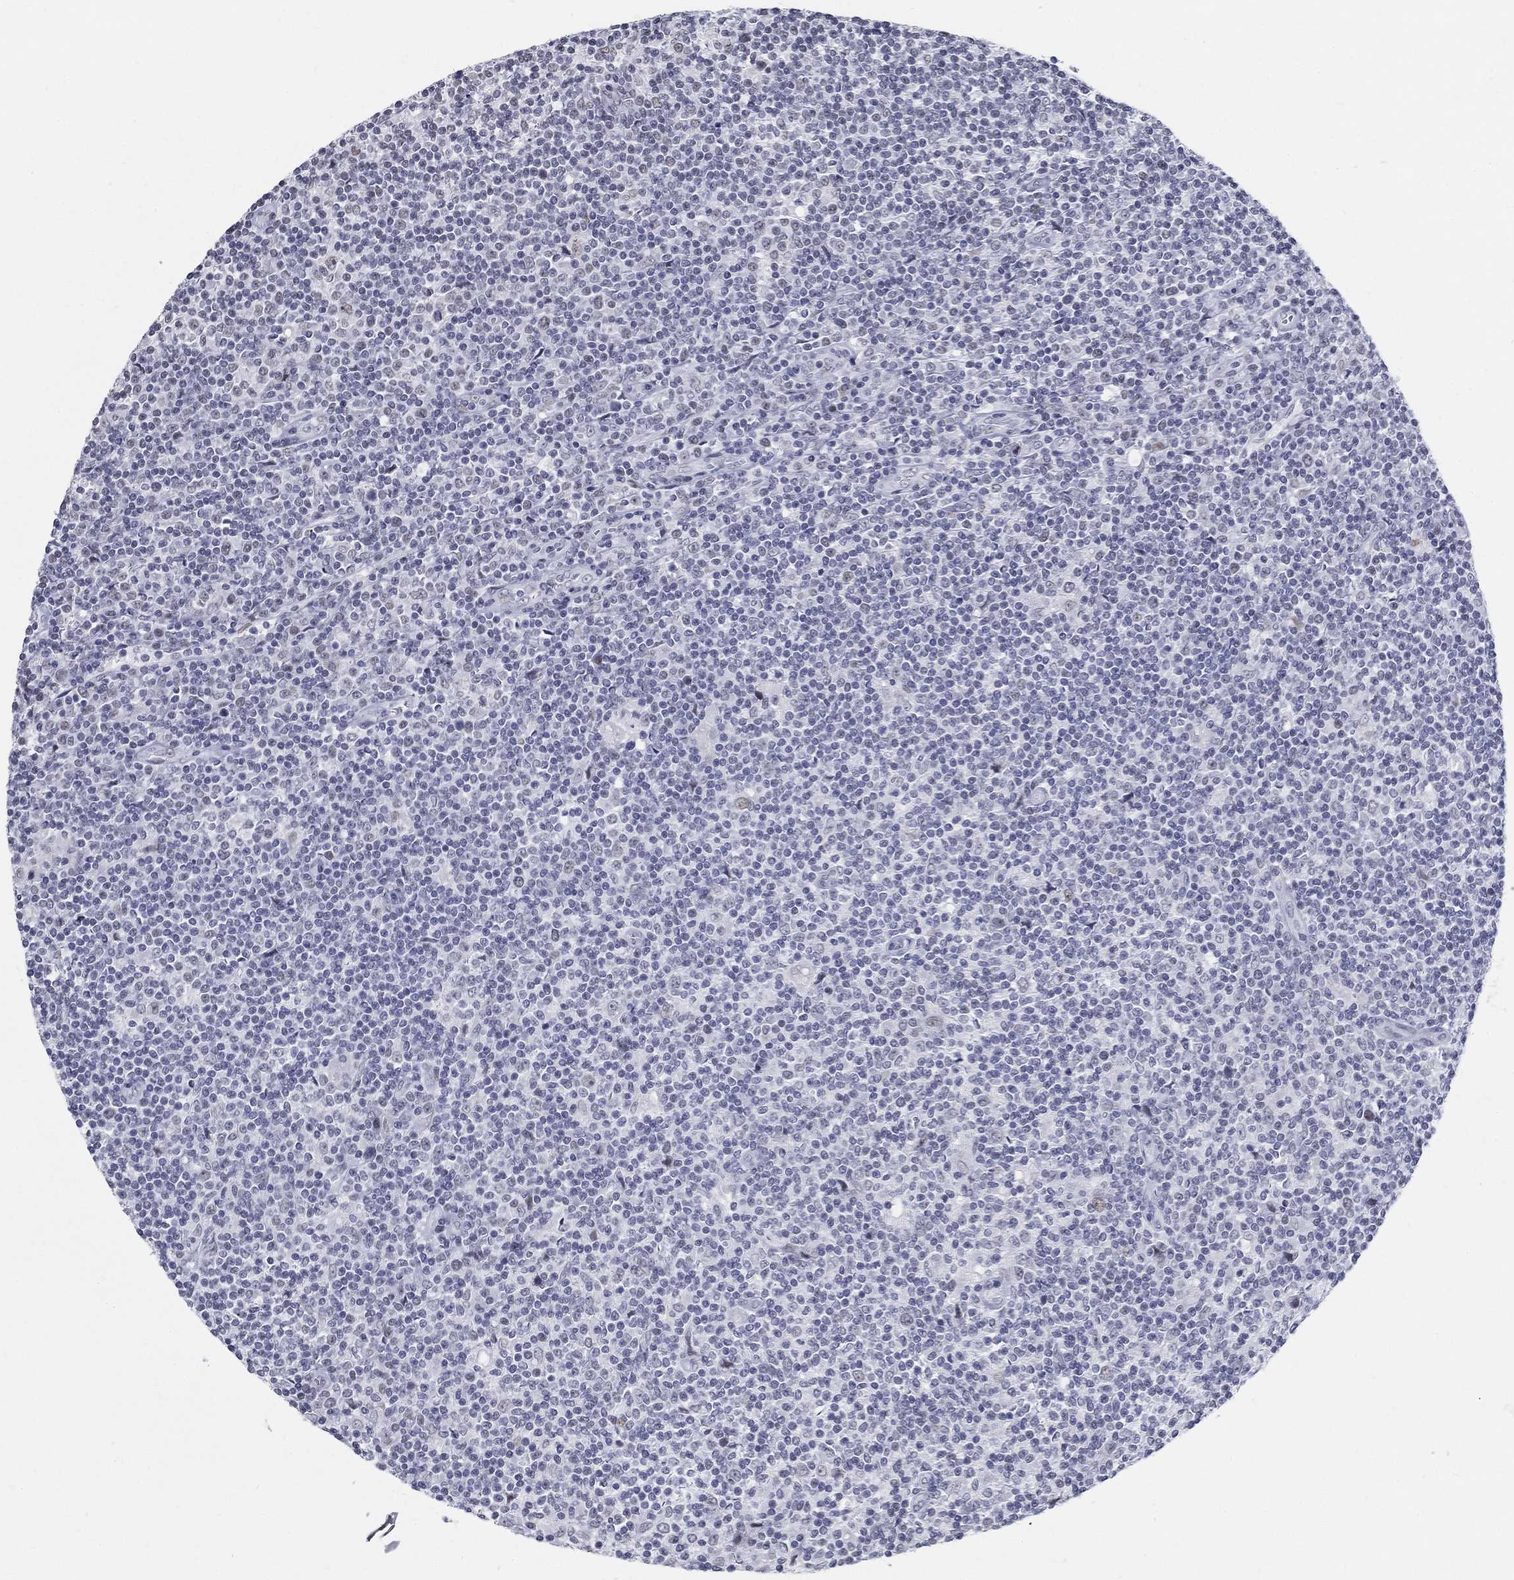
{"staining": {"intensity": "negative", "quantity": "none", "location": "none"}, "tissue": "lymphoma", "cell_type": "Tumor cells", "image_type": "cancer", "snomed": [{"axis": "morphology", "description": "Hodgkin's disease, NOS"}, {"axis": "topography", "description": "Lymph node"}], "caption": "Immunohistochemical staining of human Hodgkin's disease exhibits no significant staining in tumor cells.", "gene": "BHLHE22", "patient": {"sex": "male", "age": 40}}